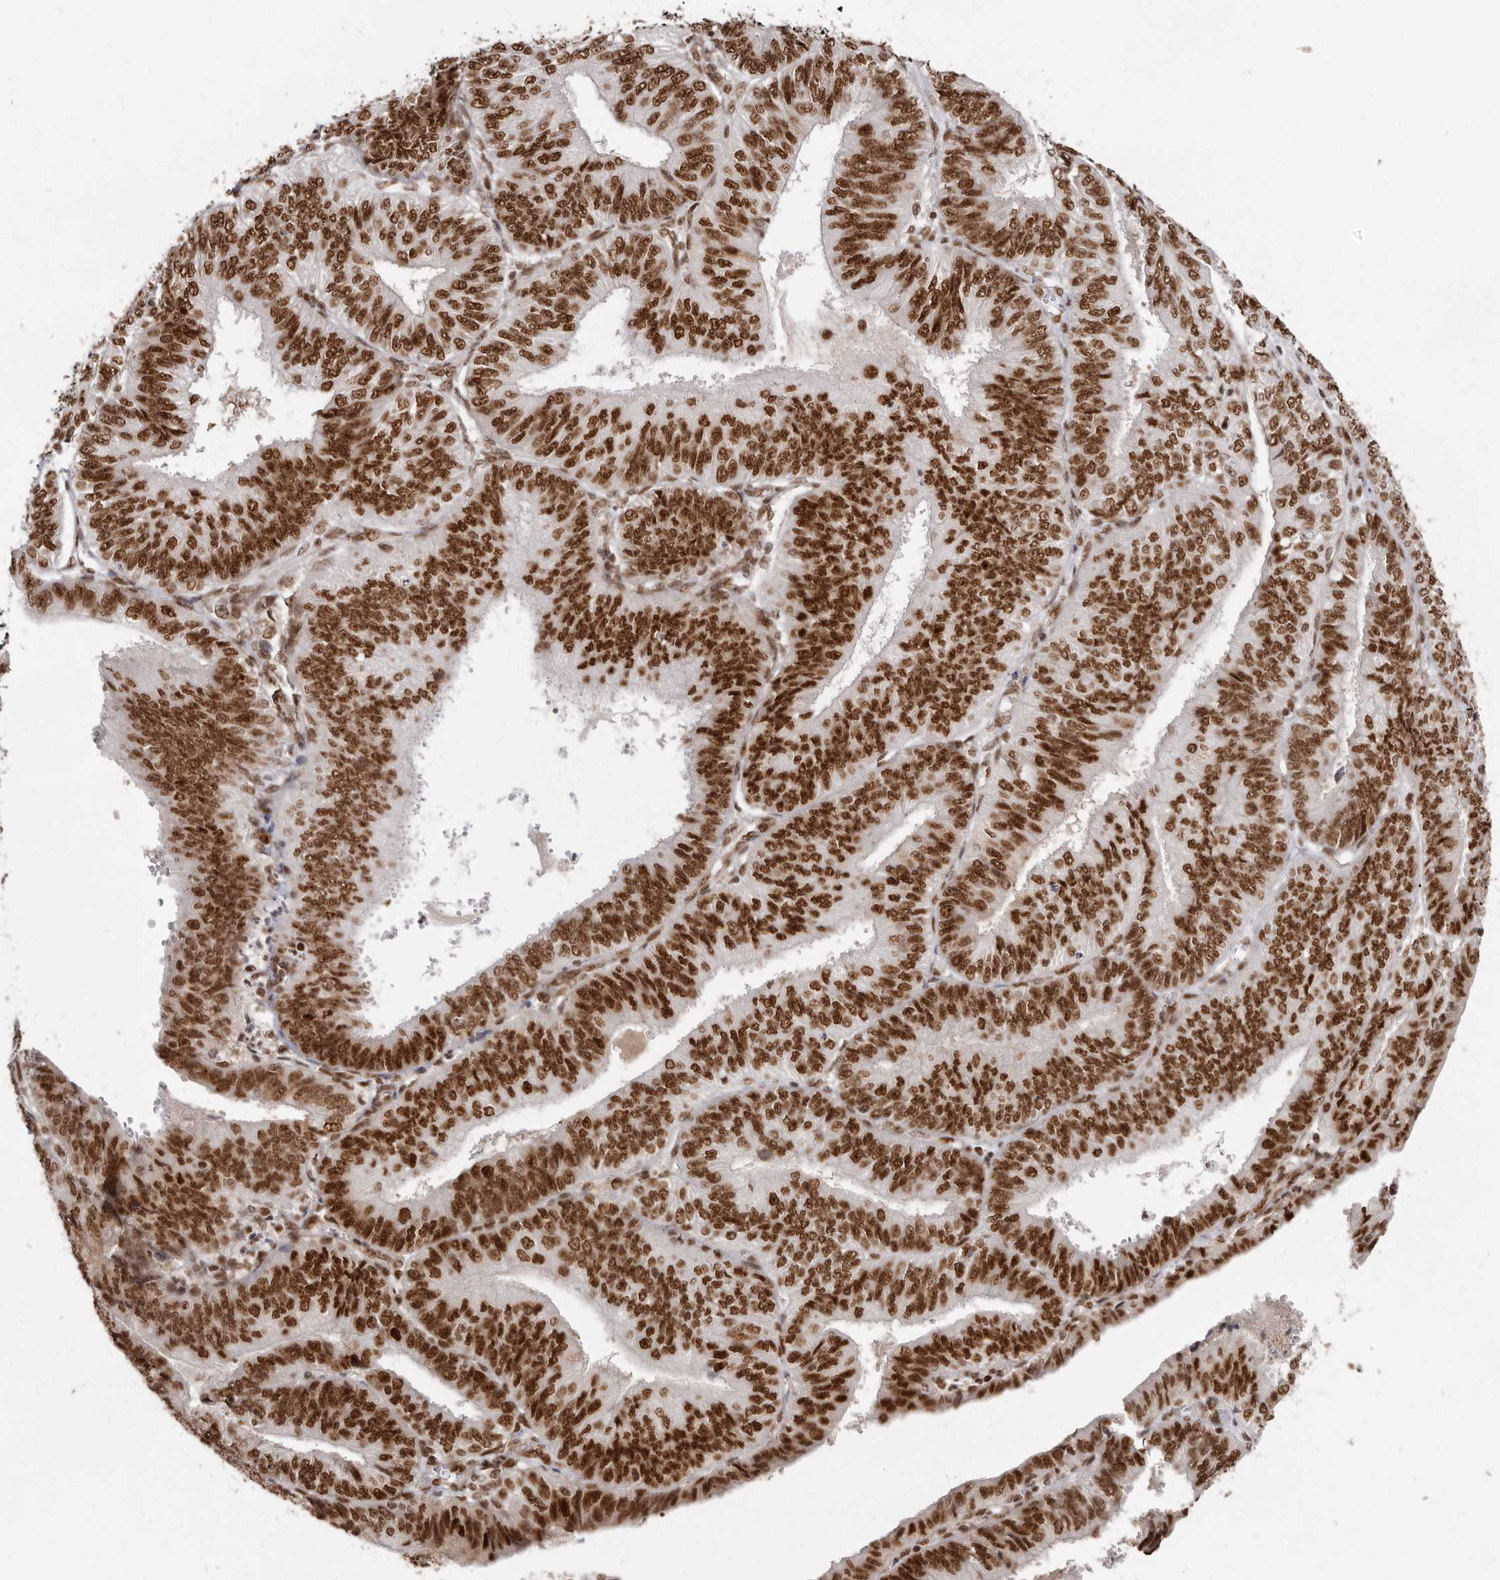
{"staining": {"intensity": "strong", "quantity": ">75%", "location": "nuclear"}, "tissue": "endometrial cancer", "cell_type": "Tumor cells", "image_type": "cancer", "snomed": [{"axis": "morphology", "description": "Adenocarcinoma, NOS"}, {"axis": "topography", "description": "Endometrium"}], "caption": "Endometrial cancer (adenocarcinoma) stained with immunohistochemistry (IHC) exhibits strong nuclear staining in approximately >75% of tumor cells.", "gene": "CHTOP", "patient": {"sex": "female", "age": 58}}